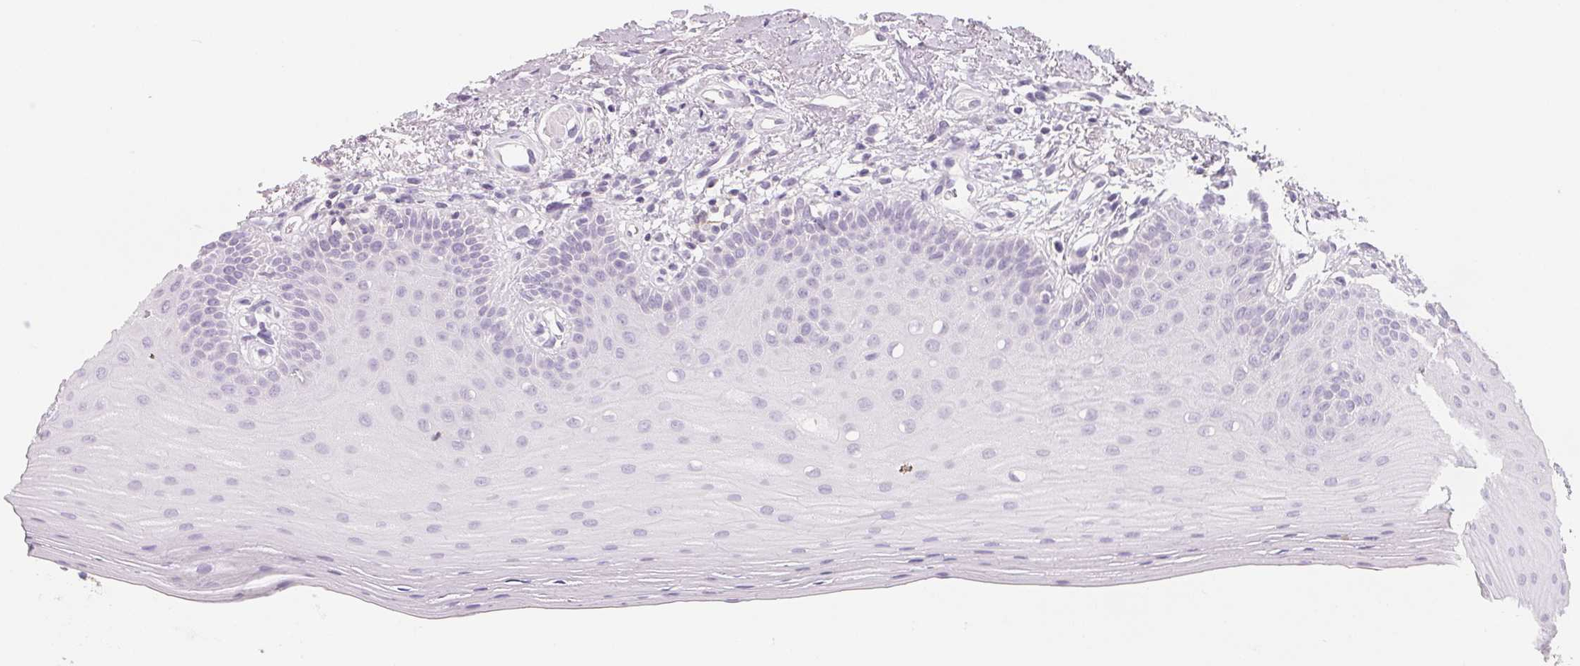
{"staining": {"intensity": "negative", "quantity": "none", "location": "none"}, "tissue": "oral mucosa", "cell_type": "Squamous epithelial cells", "image_type": "normal", "snomed": [{"axis": "morphology", "description": "Normal tissue, NOS"}, {"axis": "morphology", "description": "Normal morphology"}, {"axis": "topography", "description": "Oral tissue"}], "caption": "This is an IHC histopathology image of normal oral mucosa. There is no positivity in squamous epithelial cells.", "gene": "CD69", "patient": {"sex": "female", "age": 76}}